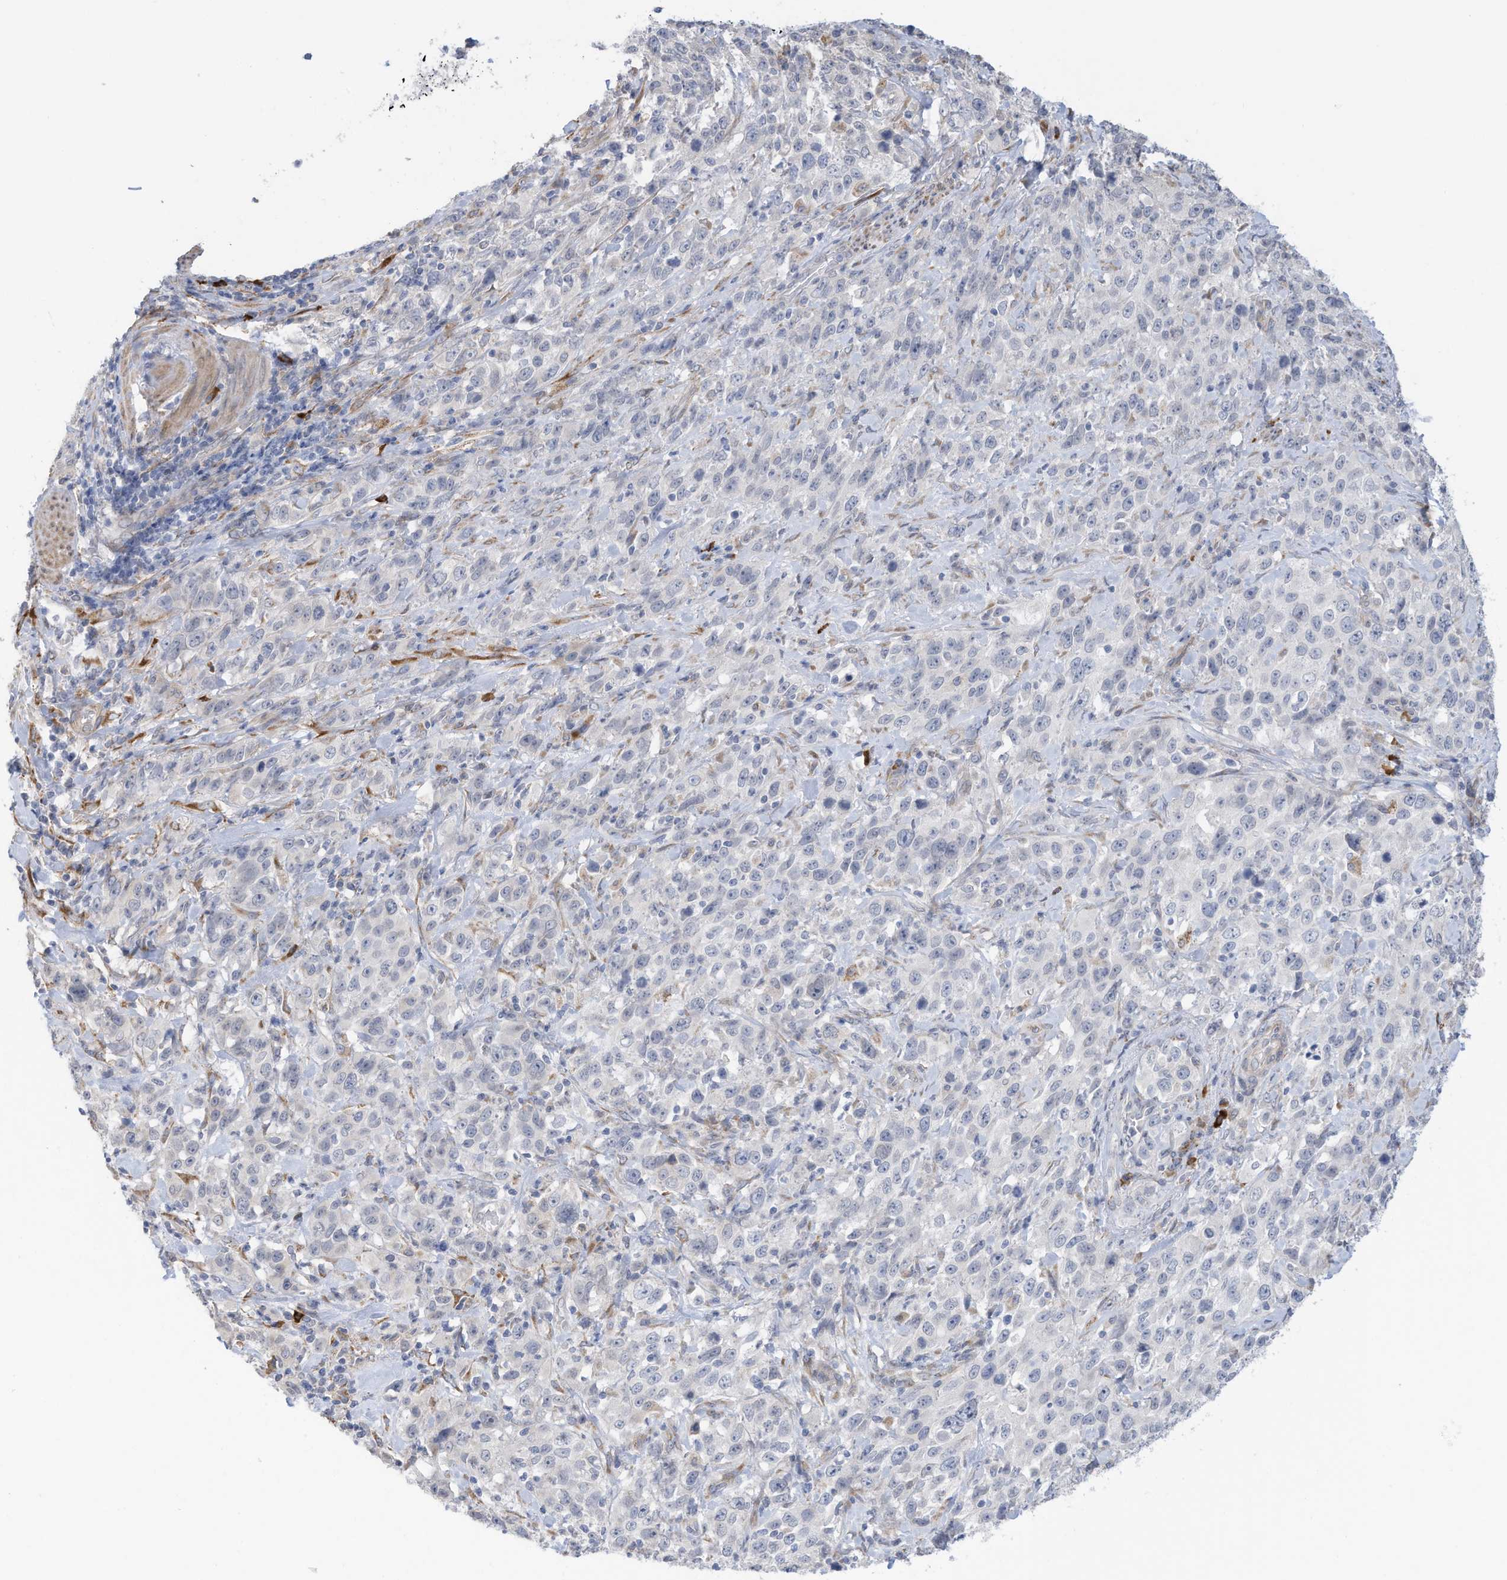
{"staining": {"intensity": "negative", "quantity": "none", "location": "none"}, "tissue": "stomach cancer", "cell_type": "Tumor cells", "image_type": "cancer", "snomed": [{"axis": "morphology", "description": "Normal tissue, NOS"}, {"axis": "morphology", "description": "Adenocarcinoma, NOS"}, {"axis": "topography", "description": "Lymph node"}, {"axis": "topography", "description": "Stomach"}], "caption": "High magnification brightfield microscopy of adenocarcinoma (stomach) stained with DAB (3,3'-diaminobenzidine) (brown) and counterstained with hematoxylin (blue): tumor cells show no significant expression.", "gene": "ZNF292", "patient": {"sex": "male", "age": 48}}